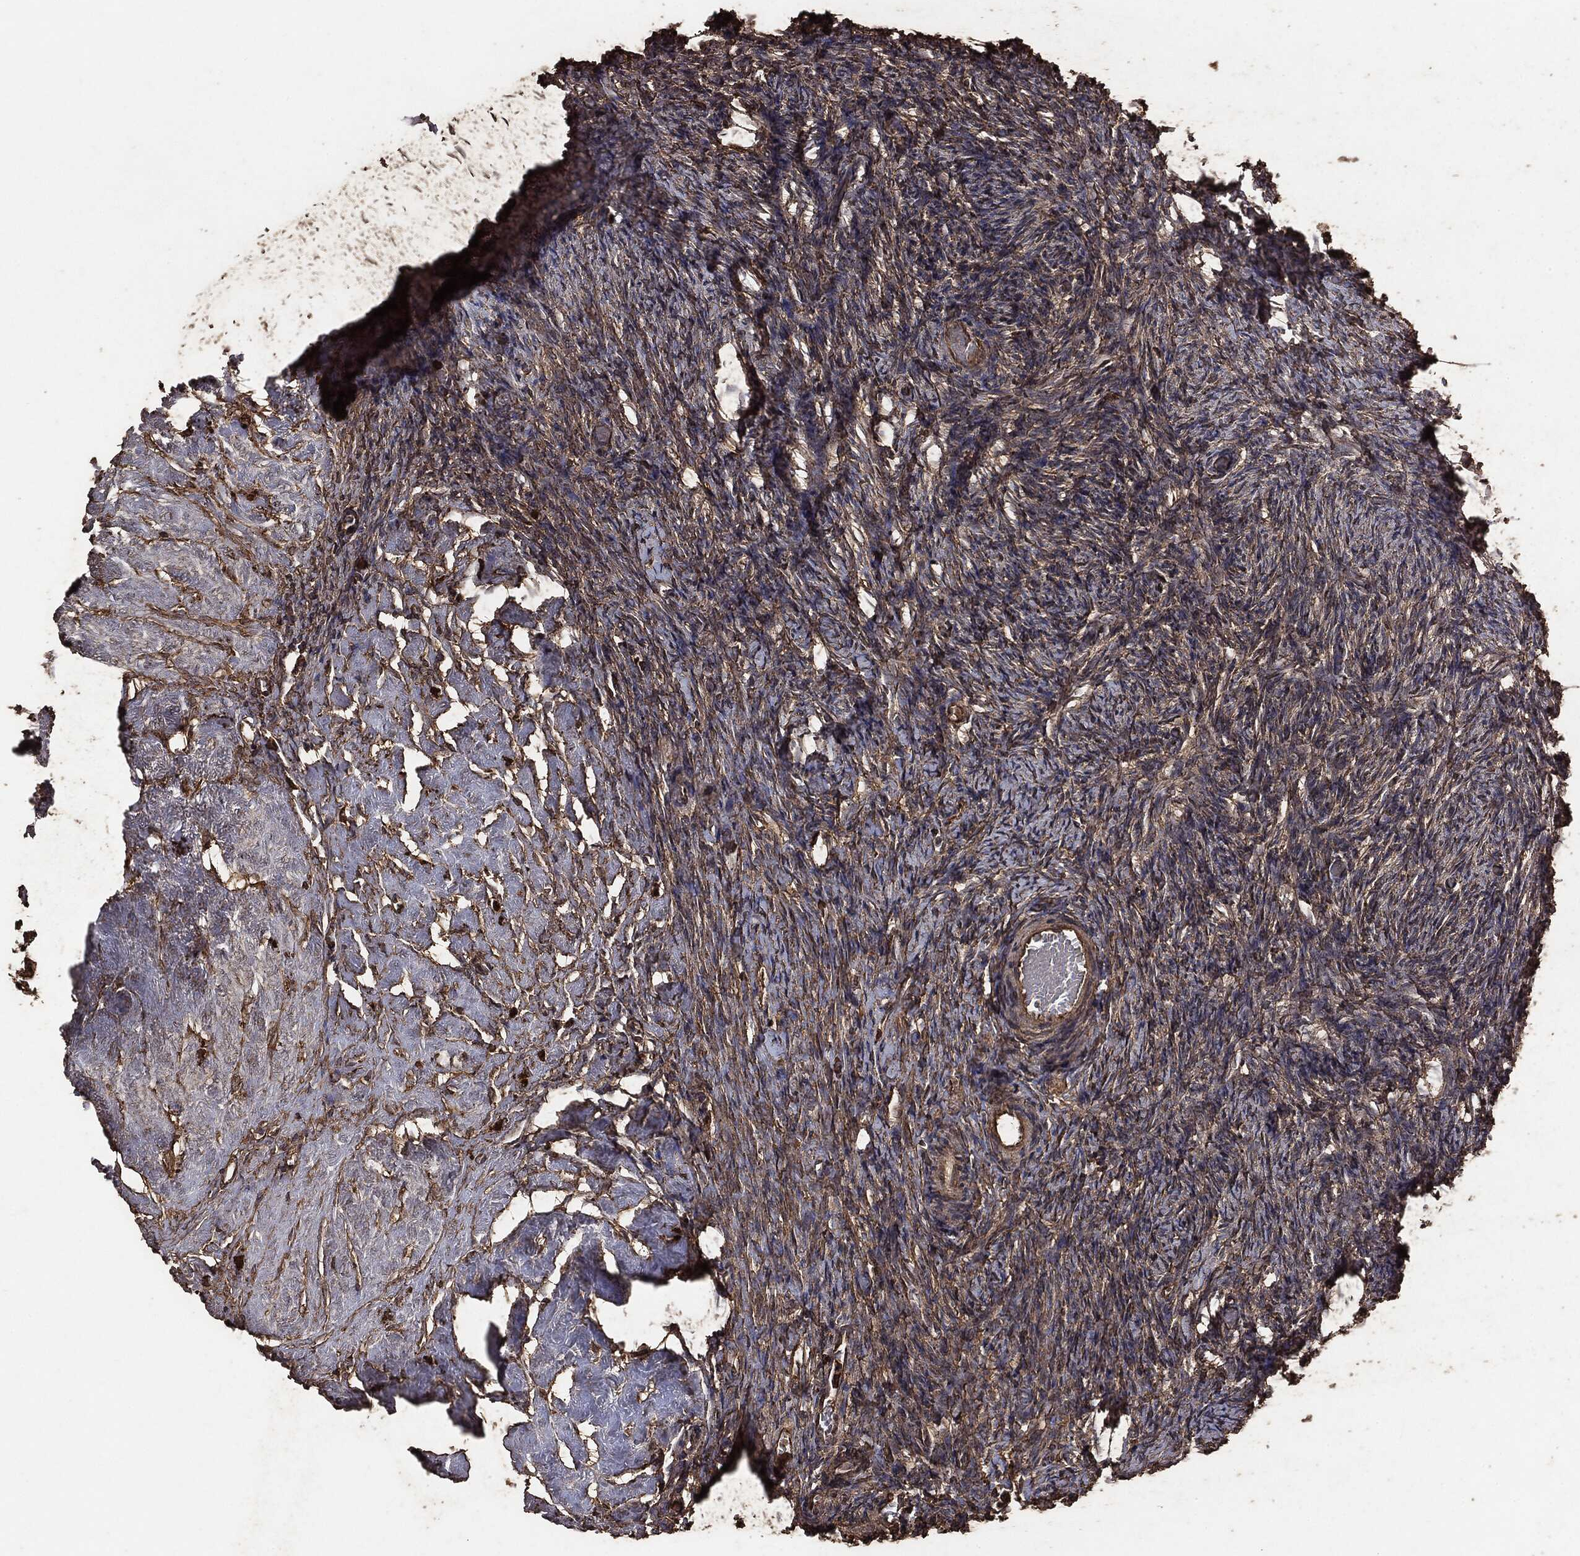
{"staining": {"intensity": "moderate", "quantity": ">75%", "location": "cytoplasmic/membranous"}, "tissue": "ovary", "cell_type": "Follicle cells", "image_type": "normal", "snomed": [{"axis": "morphology", "description": "Normal tissue, NOS"}, {"axis": "topography", "description": "Ovary"}], "caption": "Ovary was stained to show a protein in brown. There is medium levels of moderate cytoplasmic/membranous expression in about >75% of follicle cells. Ihc stains the protein of interest in brown and the nuclei are stained blue.", "gene": "MTOR", "patient": {"sex": "female", "age": 39}}